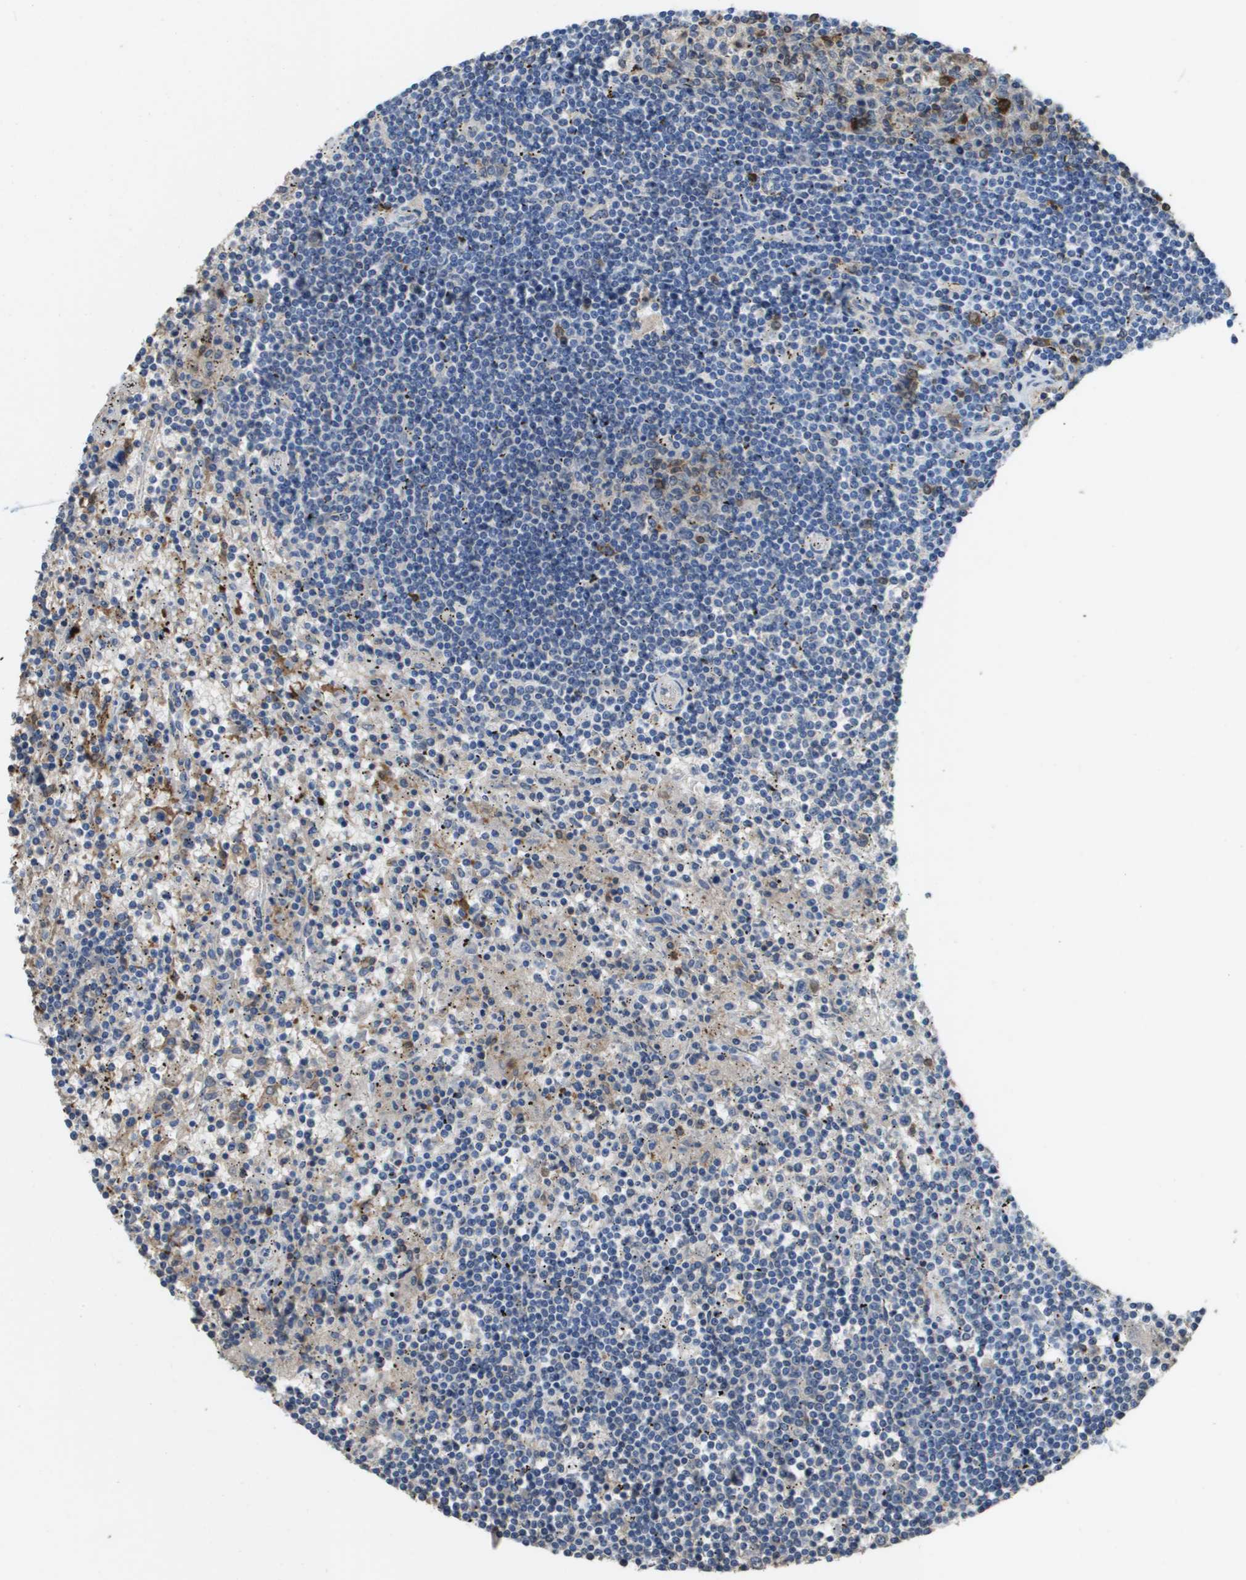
{"staining": {"intensity": "negative", "quantity": "none", "location": "none"}, "tissue": "lymphoma", "cell_type": "Tumor cells", "image_type": "cancer", "snomed": [{"axis": "morphology", "description": "Malignant lymphoma, non-Hodgkin's type, Low grade"}, {"axis": "topography", "description": "Spleen"}], "caption": "Photomicrograph shows no significant protein positivity in tumor cells of lymphoma.", "gene": "FABP5", "patient": {"sex": "male", "age": 76}}